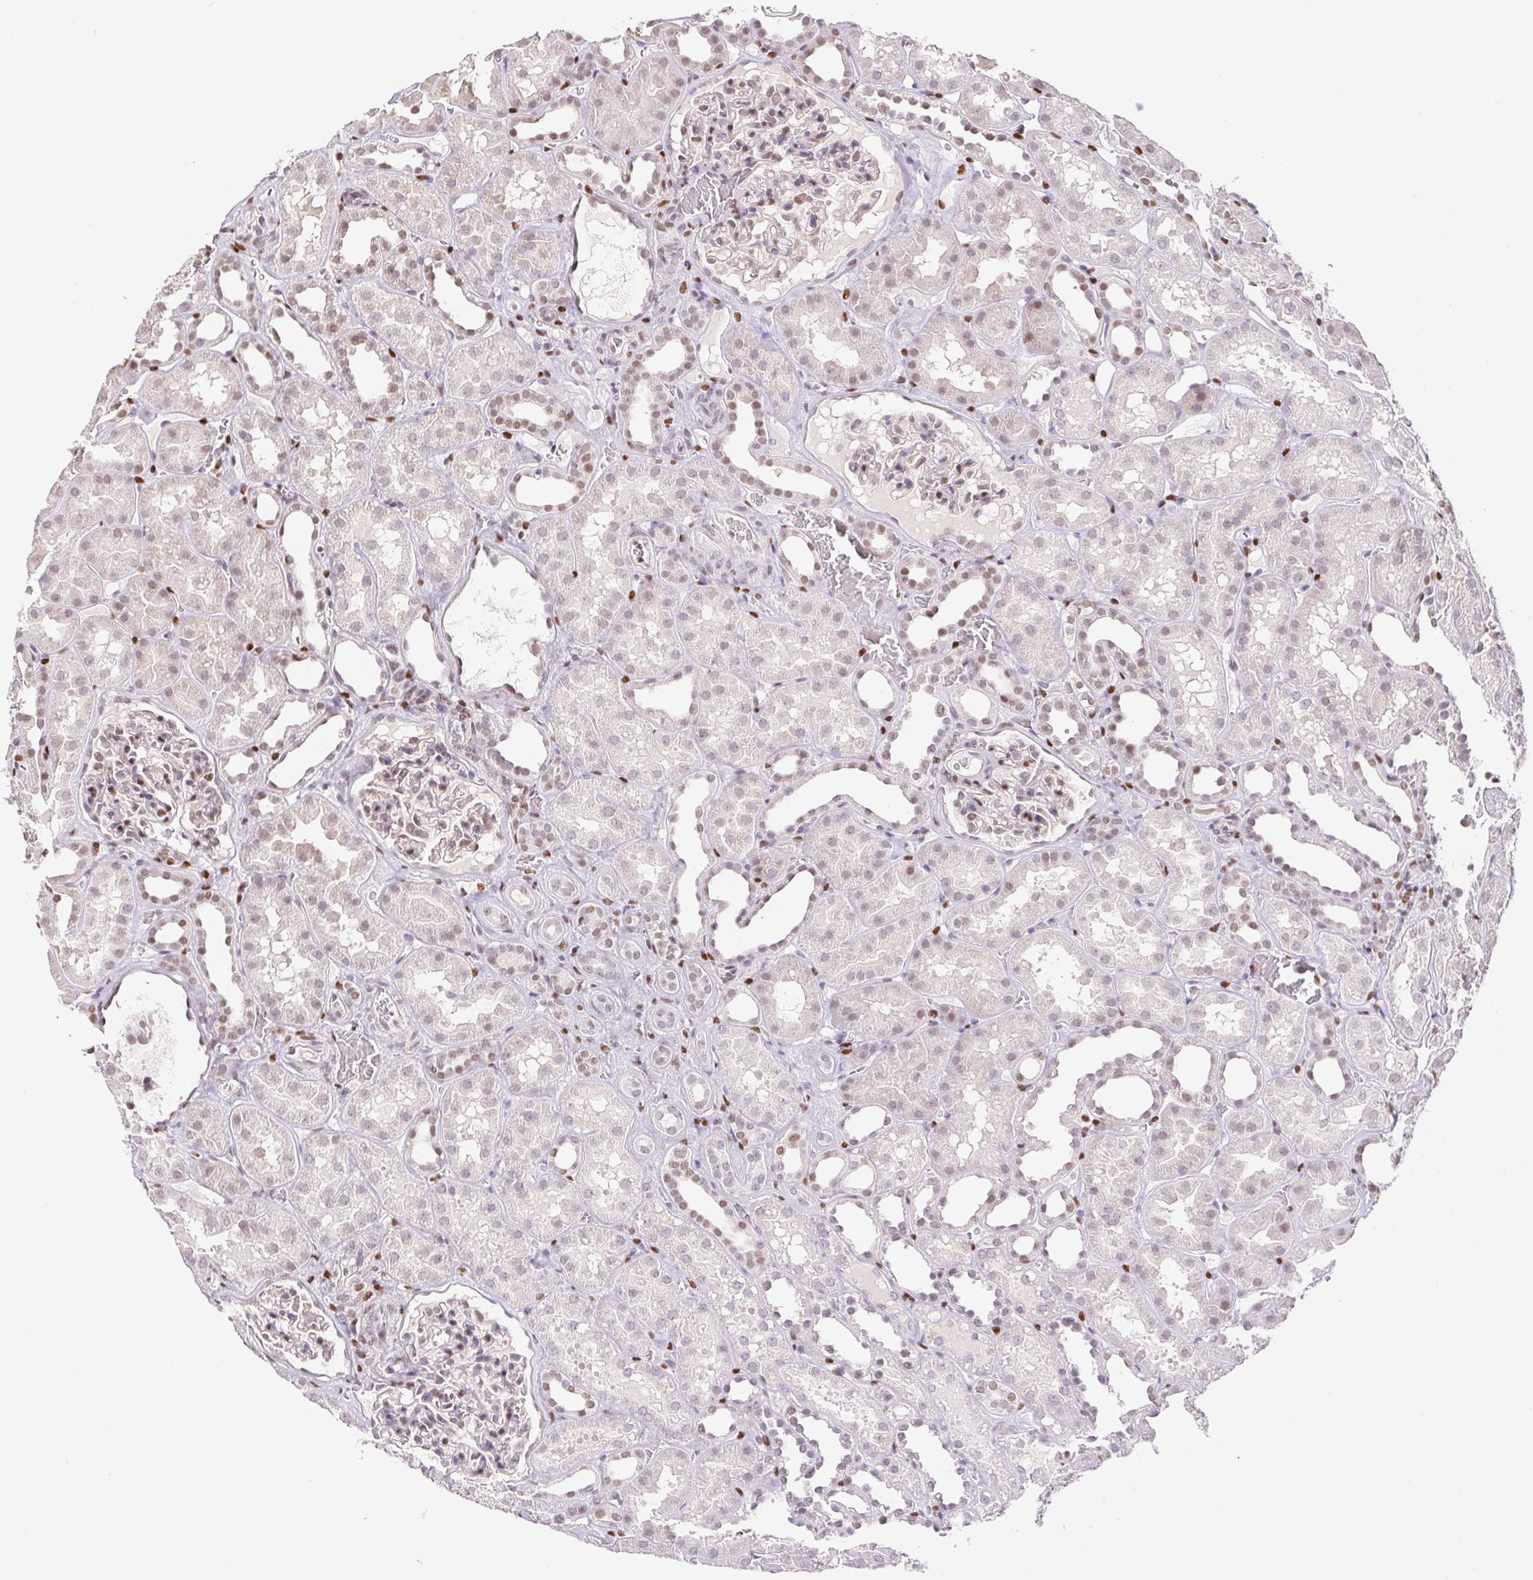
{"staining": {"intensity": "weak", "quantity": ">75%", "location": "nuclear"}, "tissue": "kidney", "cell_type": "Cells in glomeruli", "image_type": "normal", "snomed": [{"axis": "morphology", "description": "Normal tissue, NOS"}, {"axis": "topography", "description": "Kidney"}], "caption": "Approximately >75% of cells in glomeruli in normal kidney display weak nuclear protein staining as visualized by brown immunohistochemical staining.", "gene": "TRERF1", "patient": {"sex": "female", "age": 41}}